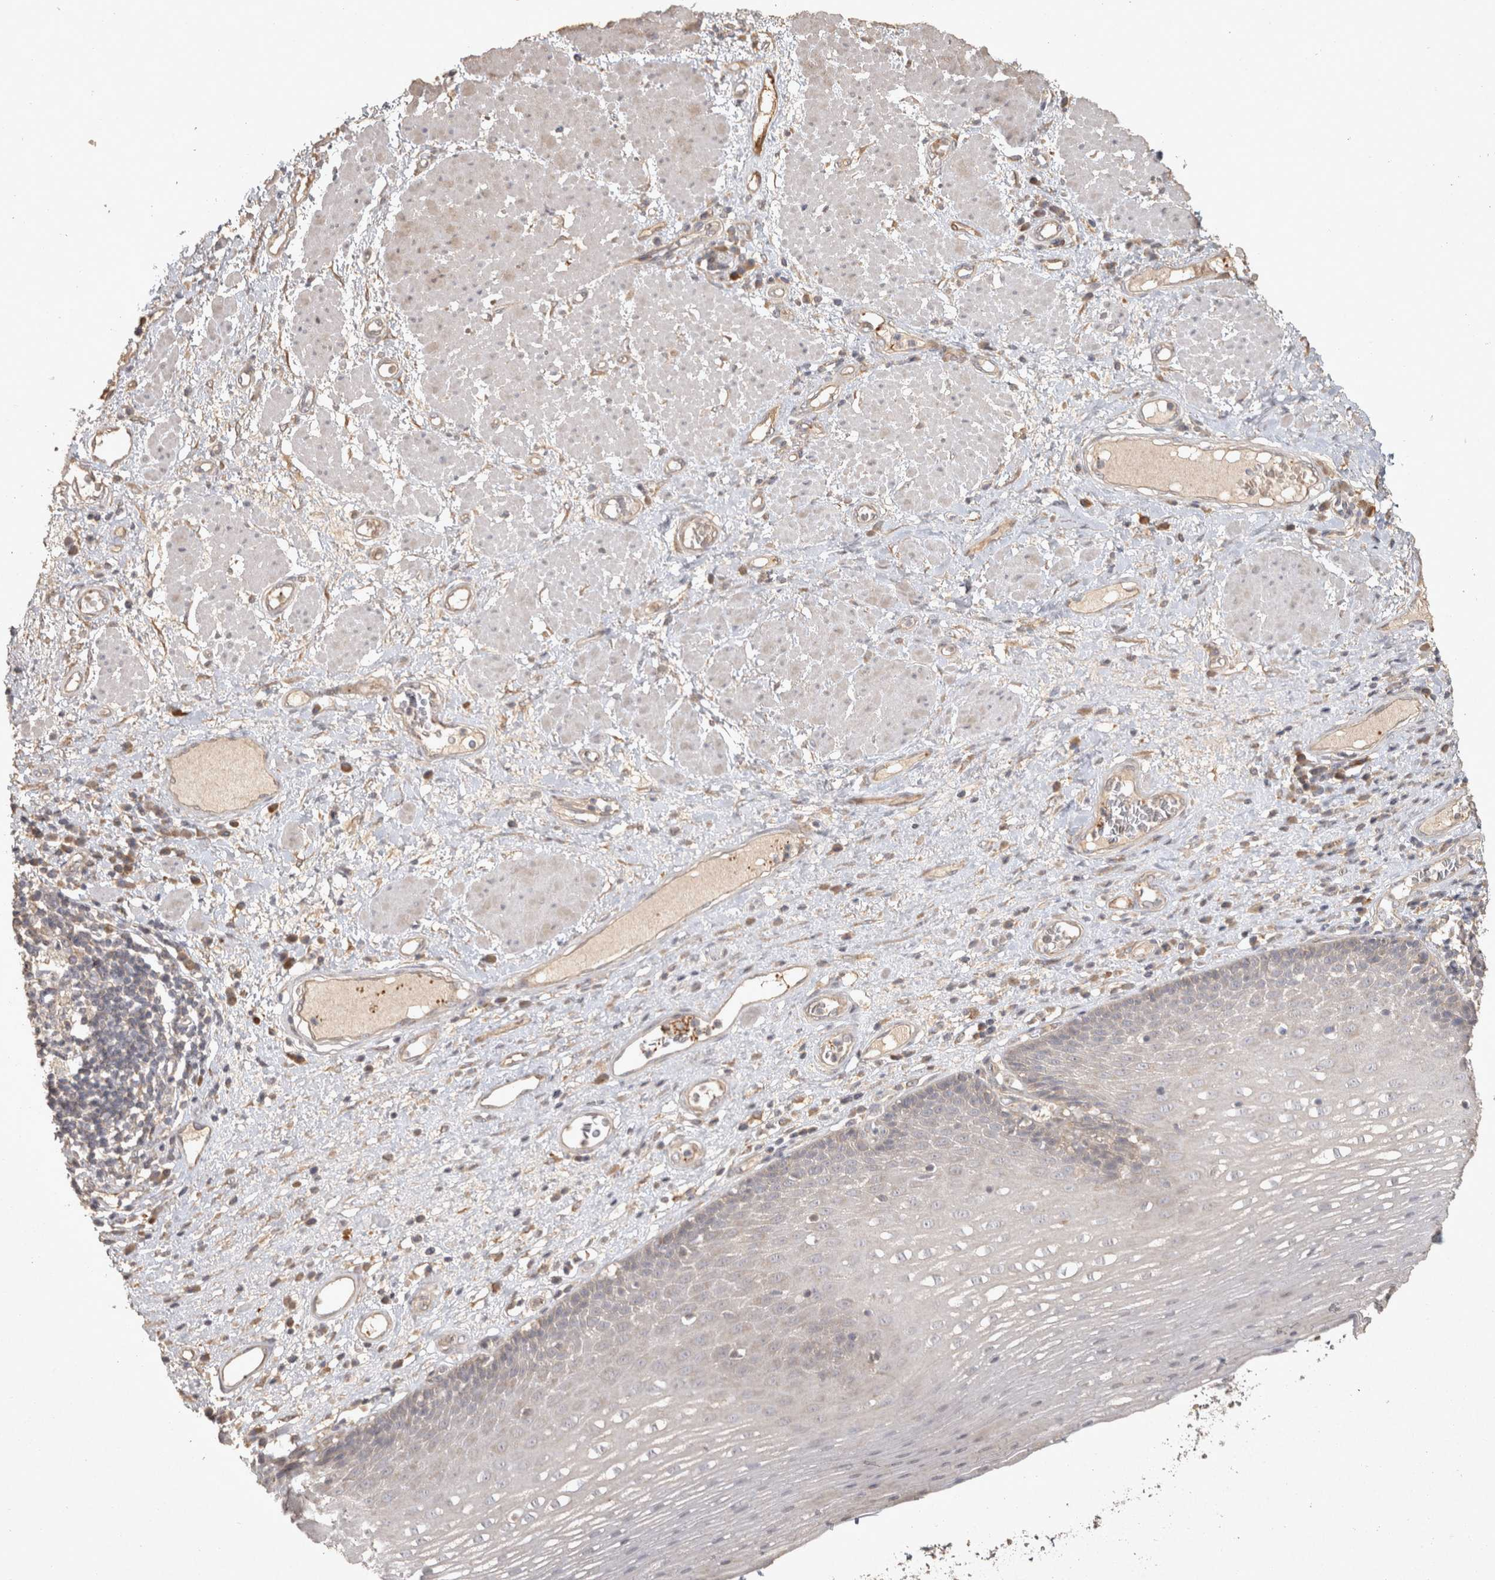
{"staining": {"intensity": "negative", "quantity": "none", "location": "none"}, "tissue": "esophagus", "cell_type": "Squamous epithelial cells", "image_type": "normal", "snomed": [{"axis": "morphology", "description": "Normal tissue, NOS"}, {"axis": "morphology", "description": "Adenocarcinoma, NOS"}, {"axis": "topography", "description": "Esophagus"}], "caption": "Immunohistochemistry (IHC) histopathology image of benign esophagus: esophagus stained with DAB (3,3'-diaminobenzidine) reveals no significant protein positivity in squamous epithelial cells.", "gene": "OSTN", "patient": {"sex": "male", "age": 62}}